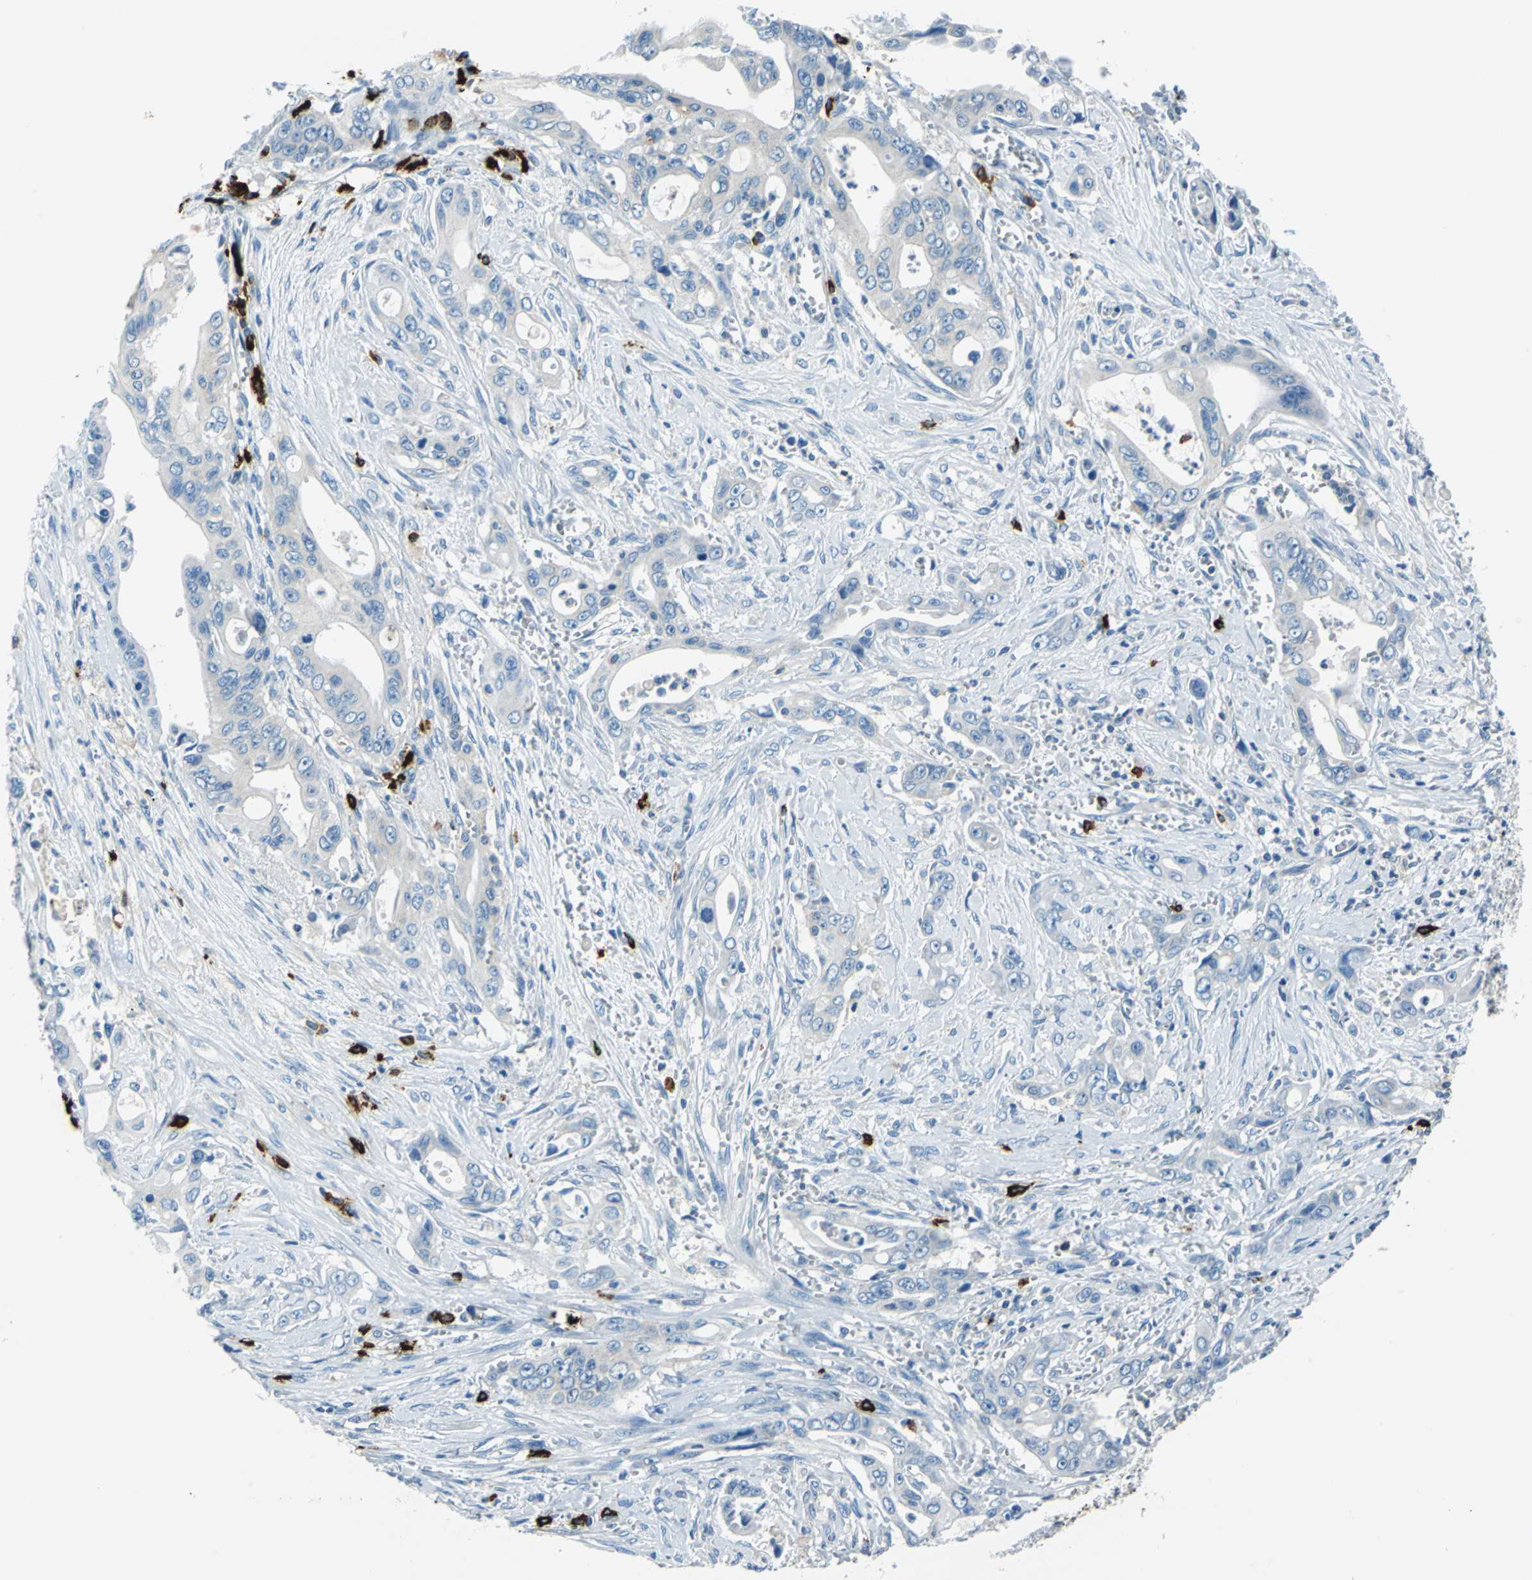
{"staining": {"intensity": "weak", "quantity": "<25%", "location": "cytoplasmic/membranous"}, "tissue": "pancreatic cancer", "cell_type": "Tumor cells", "image_type": "cancer", "snomed": [{"axis": "morphology", "description": "Adenocarcinoma, NOS"}, {"axis": "topography", "description": "Pancreas"}], "caption": "Immunohistochemistry photomicrograph of pancreatic cancer (adenocarcinoma) stained for a protein (brown), which reveals no positivity in tumor cells.", "gene": "CPA3", "patient": {"sex": "male", "age": 59}}